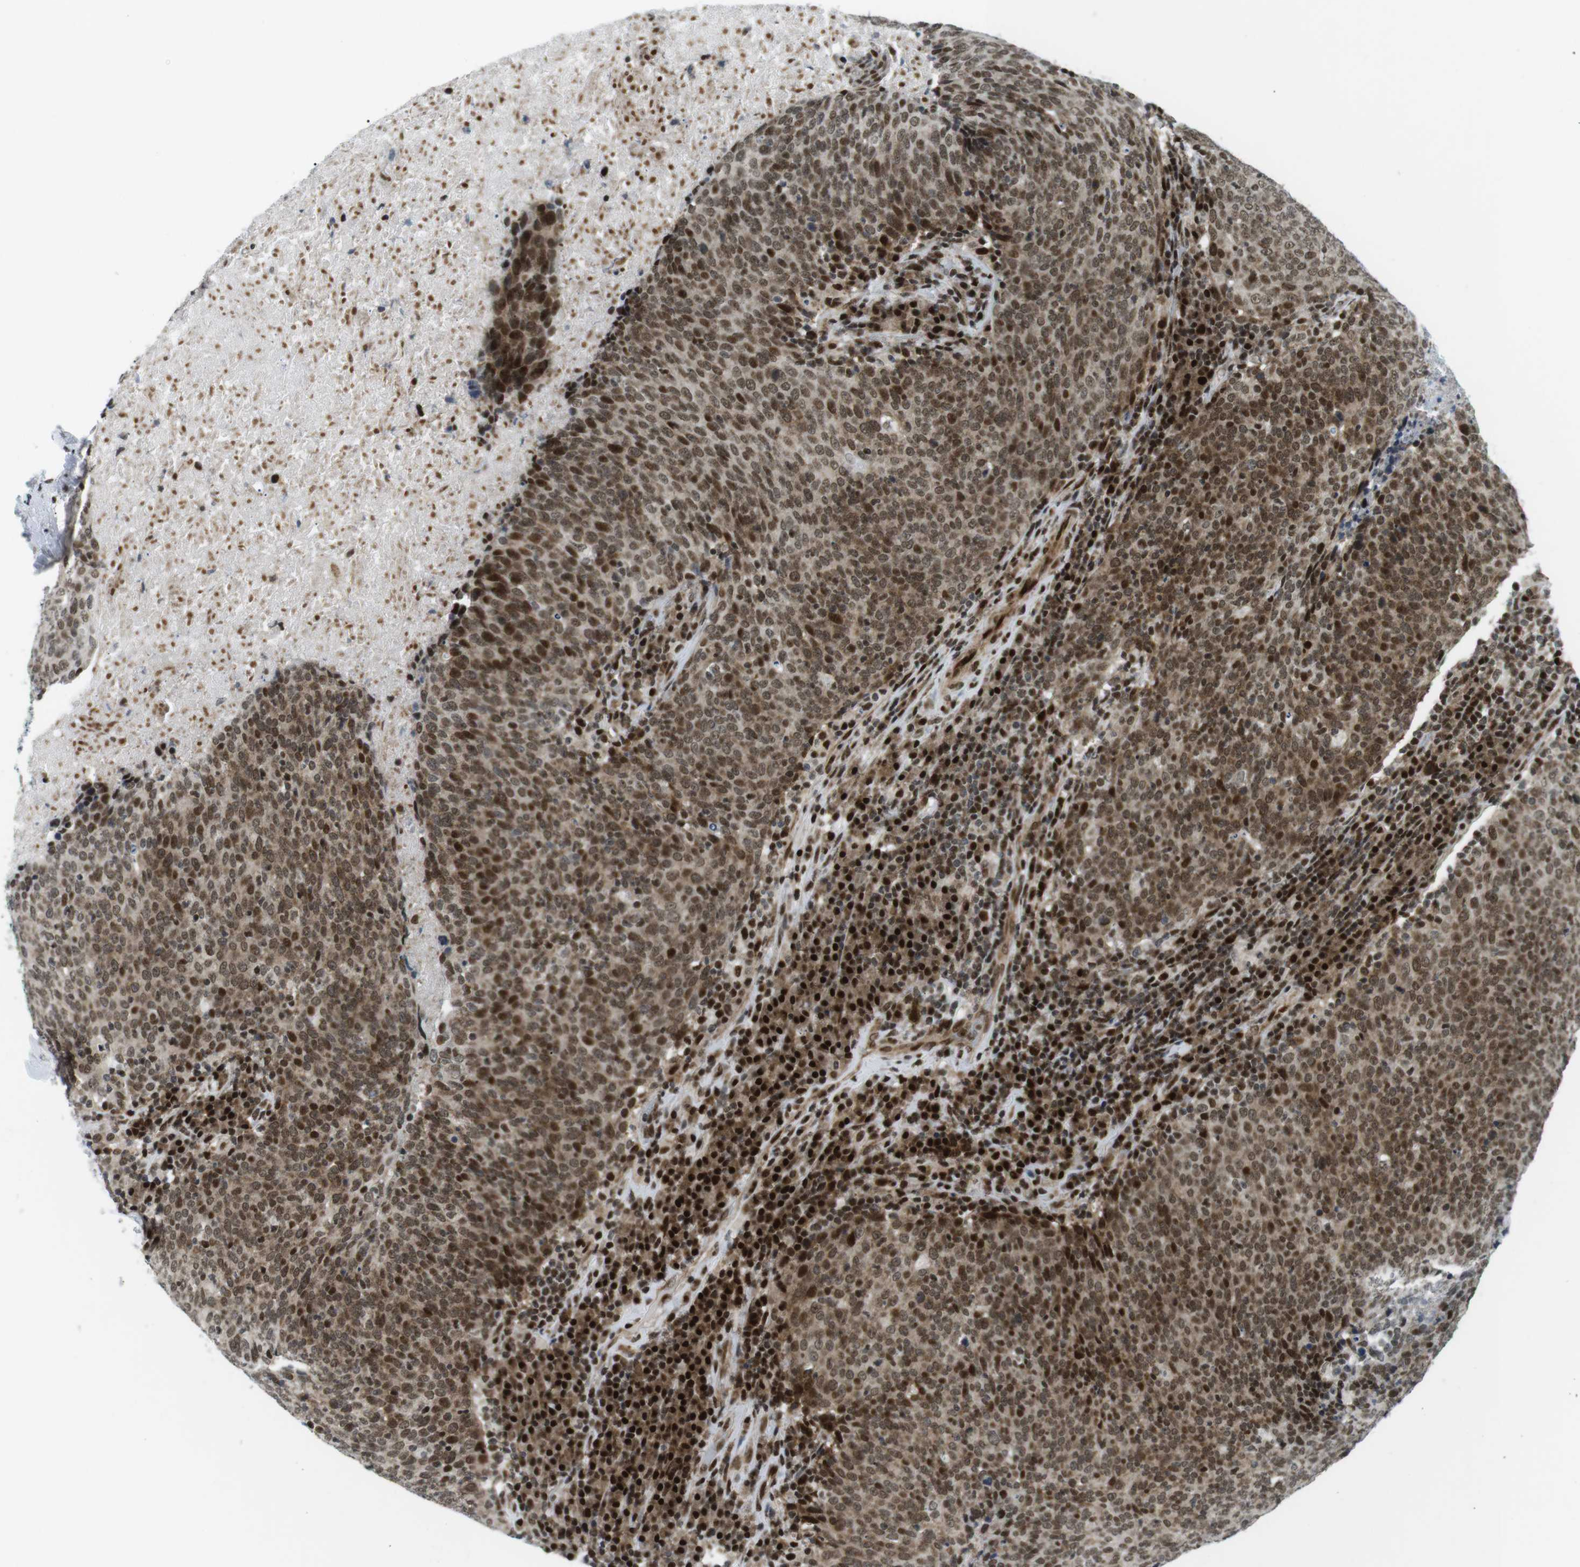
{"staining": {"intensity": "moderate", "quantity": ">75%", "location": "cytoplasmic/membranous,nuclear"}, "tissue": "head and neck cancer", "cell_type": "Tumor cells", "image_type": "cancer", "snomed": [{"axis": "morphology", "description": "Squamous cell carcinoma, NOS"}, {"axis": "morphology", "description": "Squamous cell carcinoma, metastatic, NOS"}, {"axis": "topography", "description": "Lymph node"}, {"axis": "topography", "description": "Head-Neck"}], "caption": "The histopathology image demonstrates staining of head and neck cancer (squamous cell carcinoma), revealing moderate cytoplasmic/membranous and nuclear protein expression (brown color) within tumor cells. (Brightfield microscopy of DAB IHC at high magnification).", "gene": "CDC27", "patient": {"sex": "male", "age": 62}}